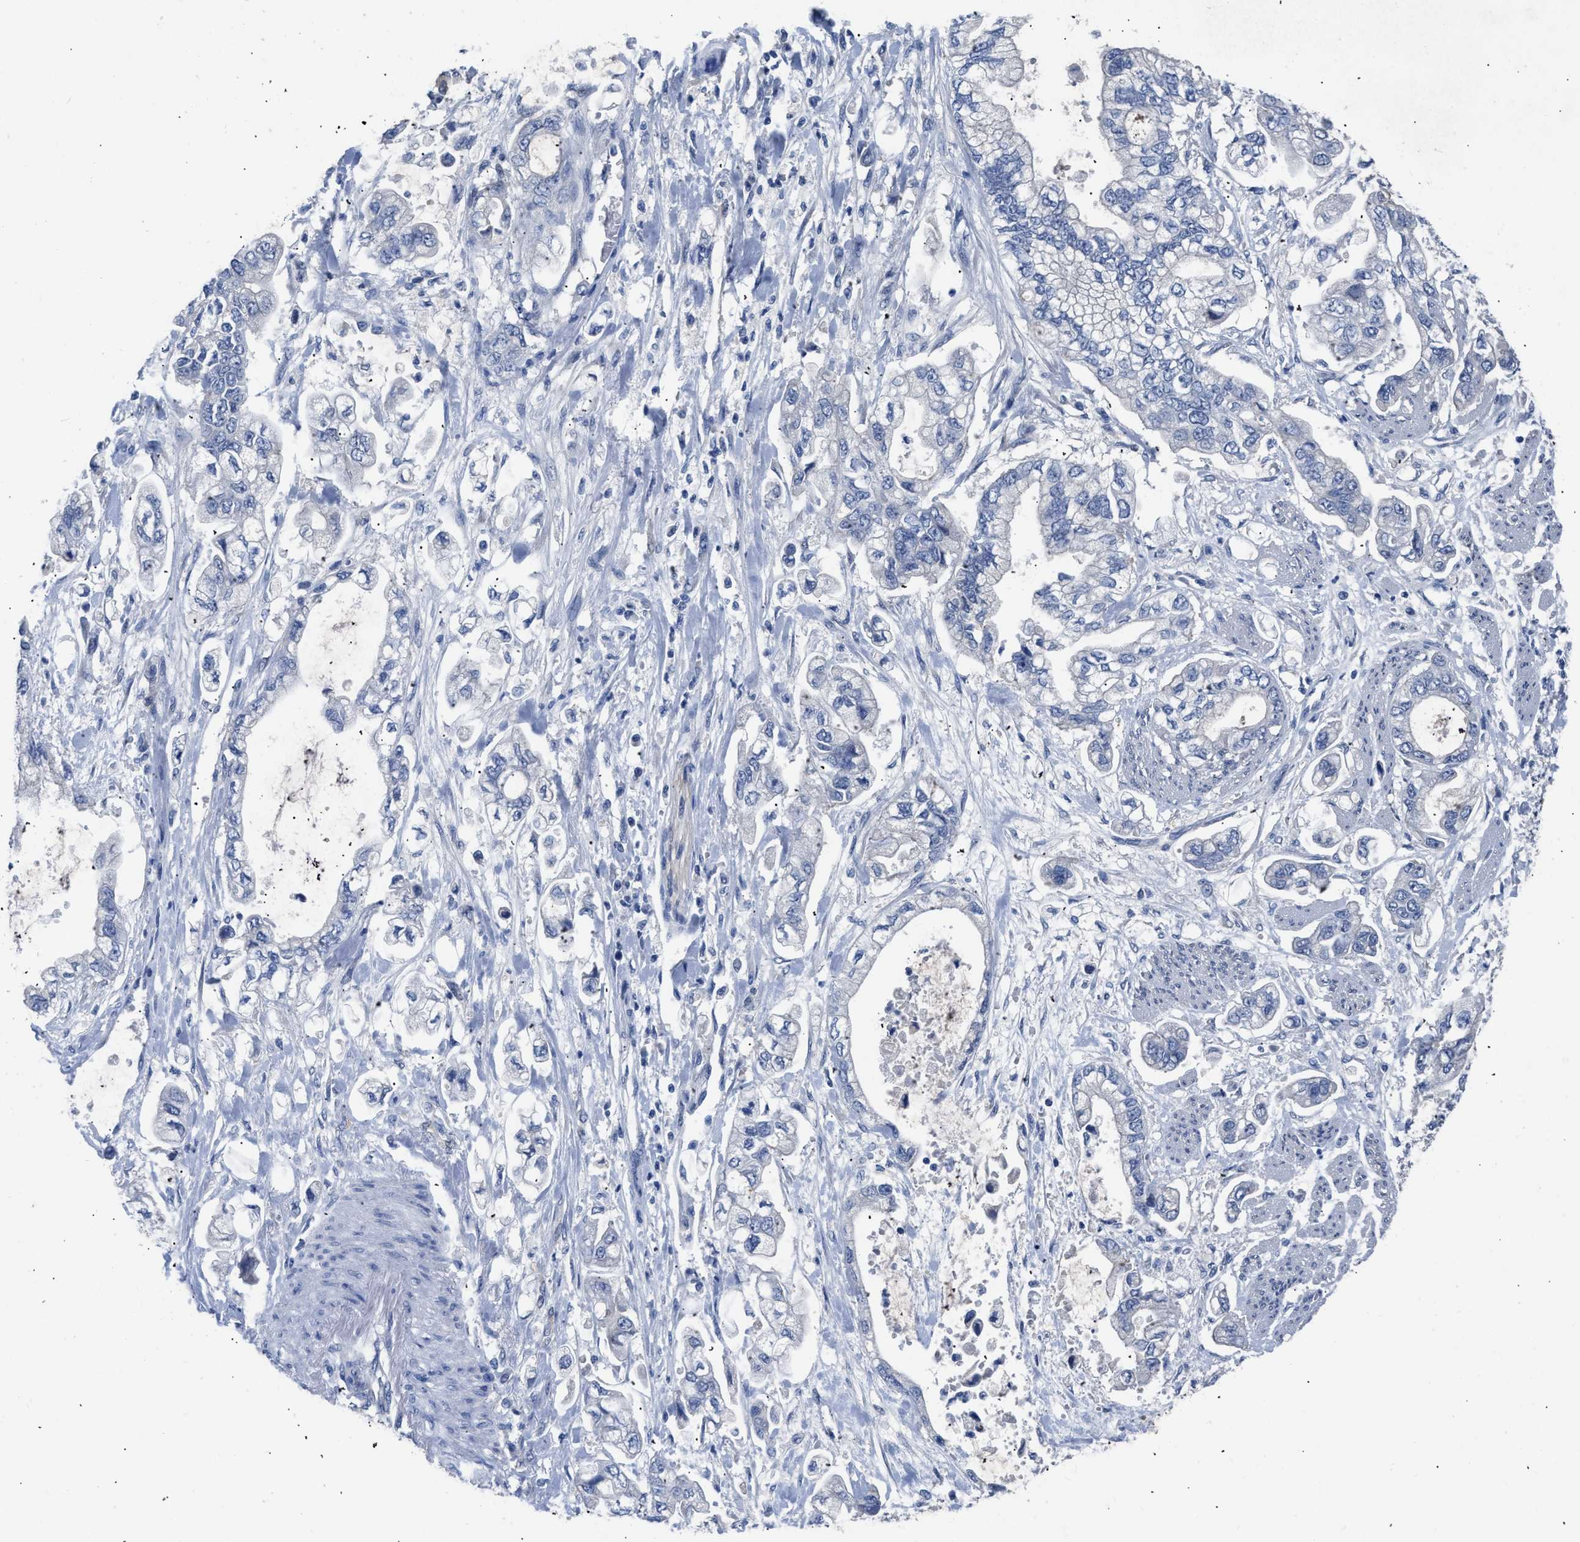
{"staining": {"intensity": "negative", "quantity": "none", "location": "none"}, "tissue": "stomach cancer", "cell_type": "Tumor cells", "image_type": "cancer", "snomed": [{"axis": "morphology", "description": "Normal tissue, NOS"}, {"axis": "morphology", "description": "Adenocarcinoma, NOS"}, {"axis": "topography", "description": "Stomach"}], "caption": "Photomicrograph shows no significant protein staining in tumor cells of stomach cancer.", "gene": "RBP1", "patient": {"sex": "male", "age": 62}}